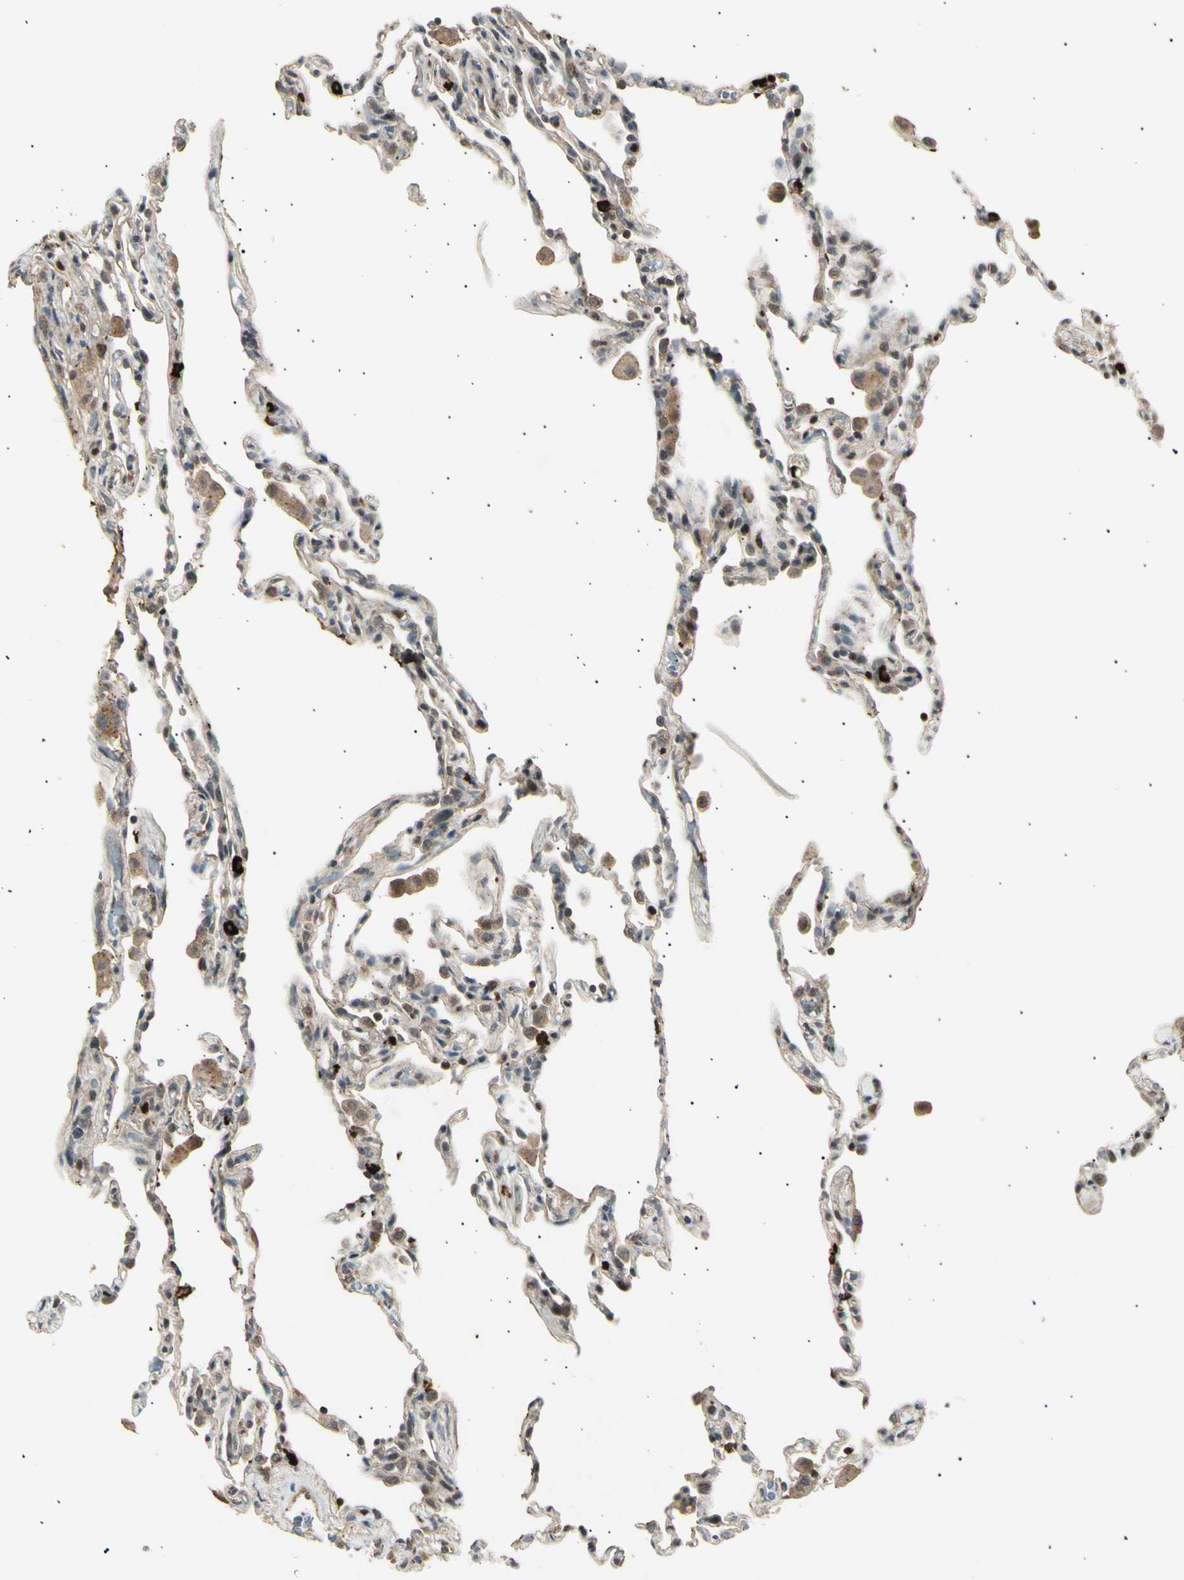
{"staining": {"intensity": "weak", "quantity": "25%-75%", "location": "cytoplasmic/membranous"}, "tissue": "lung", "cell_type": "Alveolar cells", "image_type": "normal", "snomed": [{"axis": "morphology", "description": "Normal tissue, NOS"}, {"axis": "topography", "description": "Lung"}], "caption": "Protein staining reveals weak cytoplasmic/membranous expression in about 25%-75% of alveolar cells in normal lung.", "gene": "NUAK2", "patient": {"sex": "male", "age": 59}}